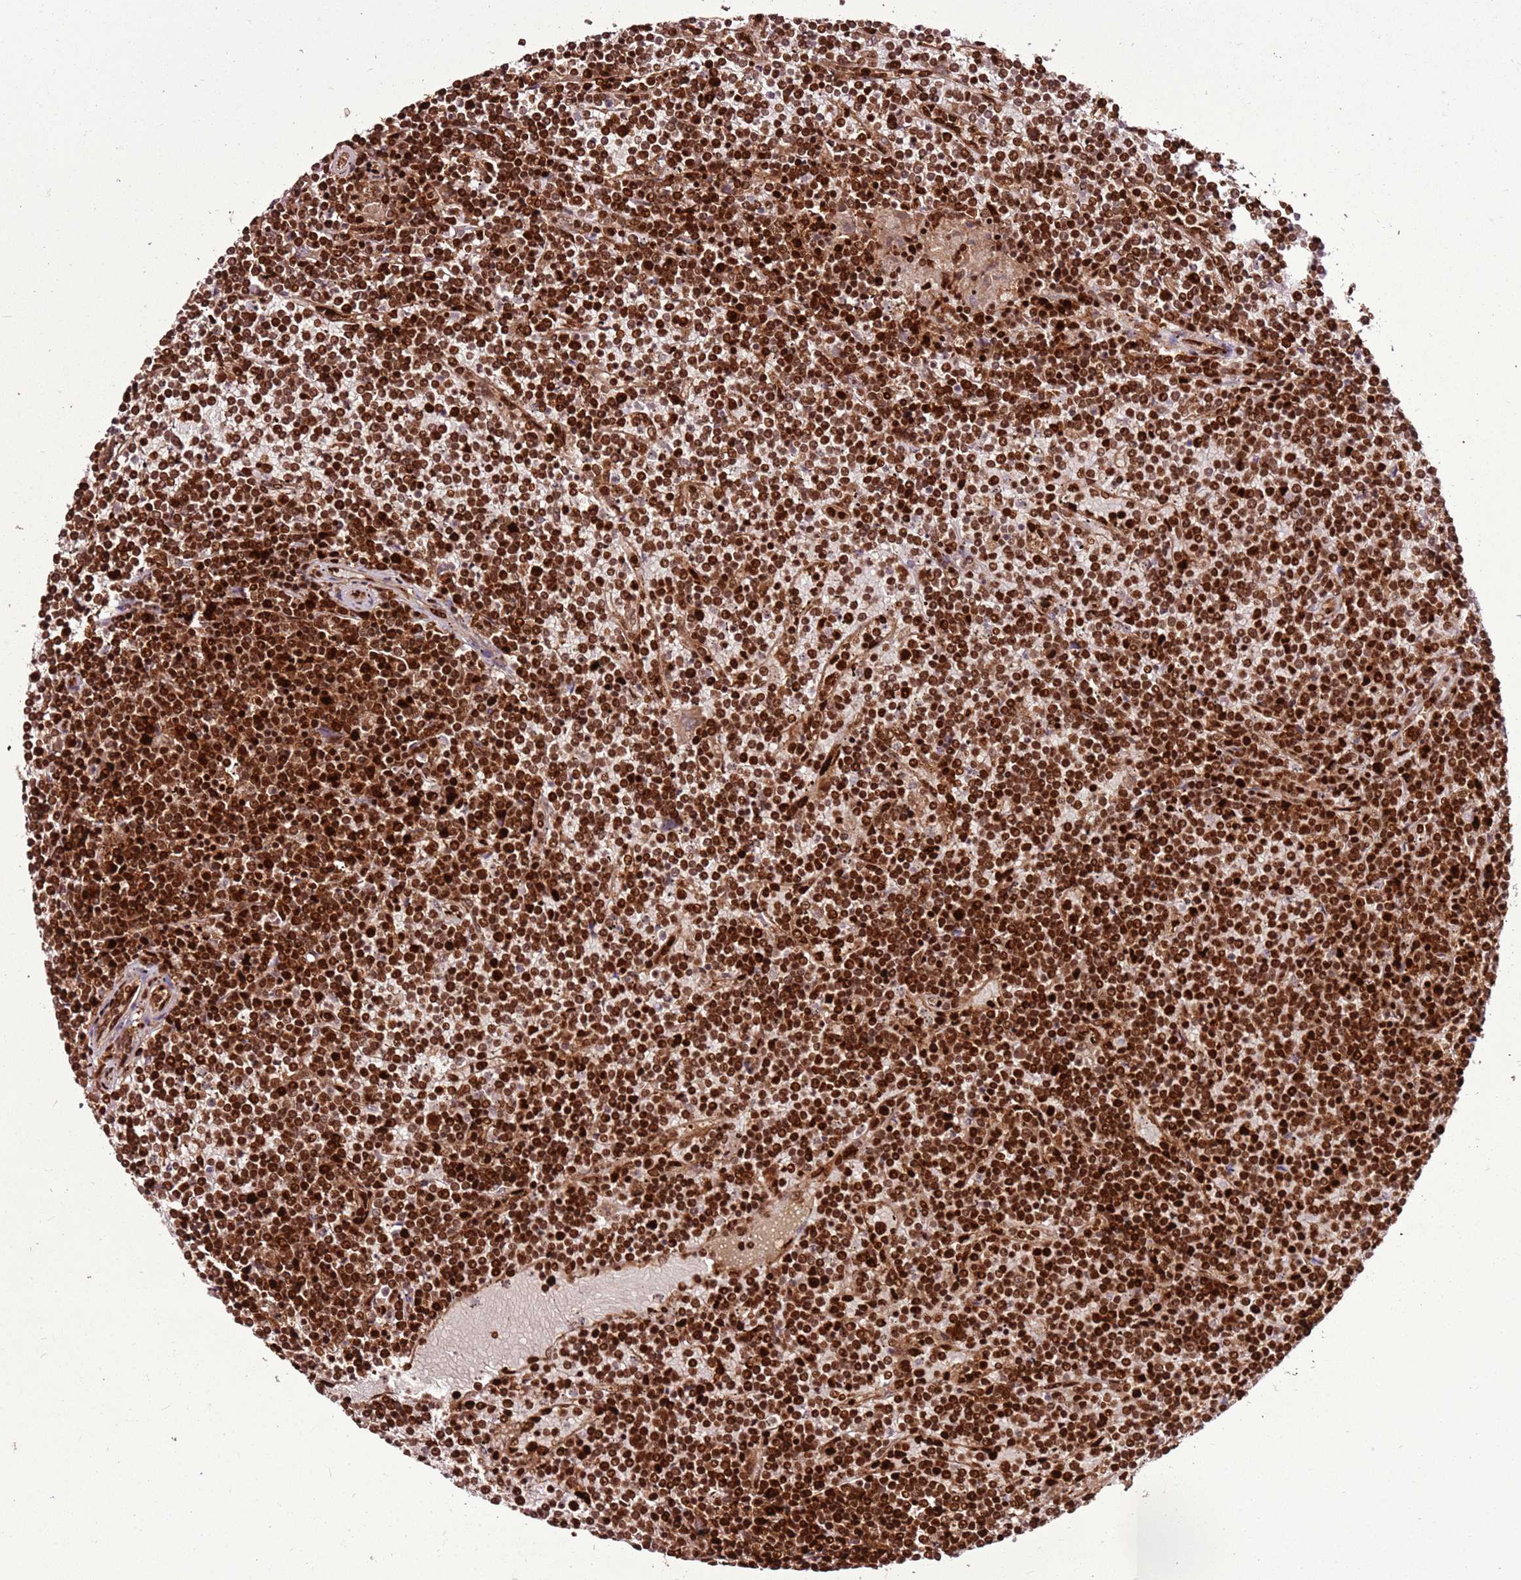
{"staining": {"intensity": "strong", "quantity": ">75%", "location": "nuclear"}, "tissue": "lymphoma", "cell_type": "Tumor cells", "image_type": "cancer", "snomed": [{"axis": "morphology", "description": "Malignant lymphoma, non-Hodgkin's type, Low grade"}, {"axis": "topography", "description": "Spleen"}], "caption": "Tumor cells reveal high levels of strong nuclear staining in approximately >75% of cells in human lymphoma.", "gene": "HNRNPAB", "patient": {"sex": "female", "age": 19}}